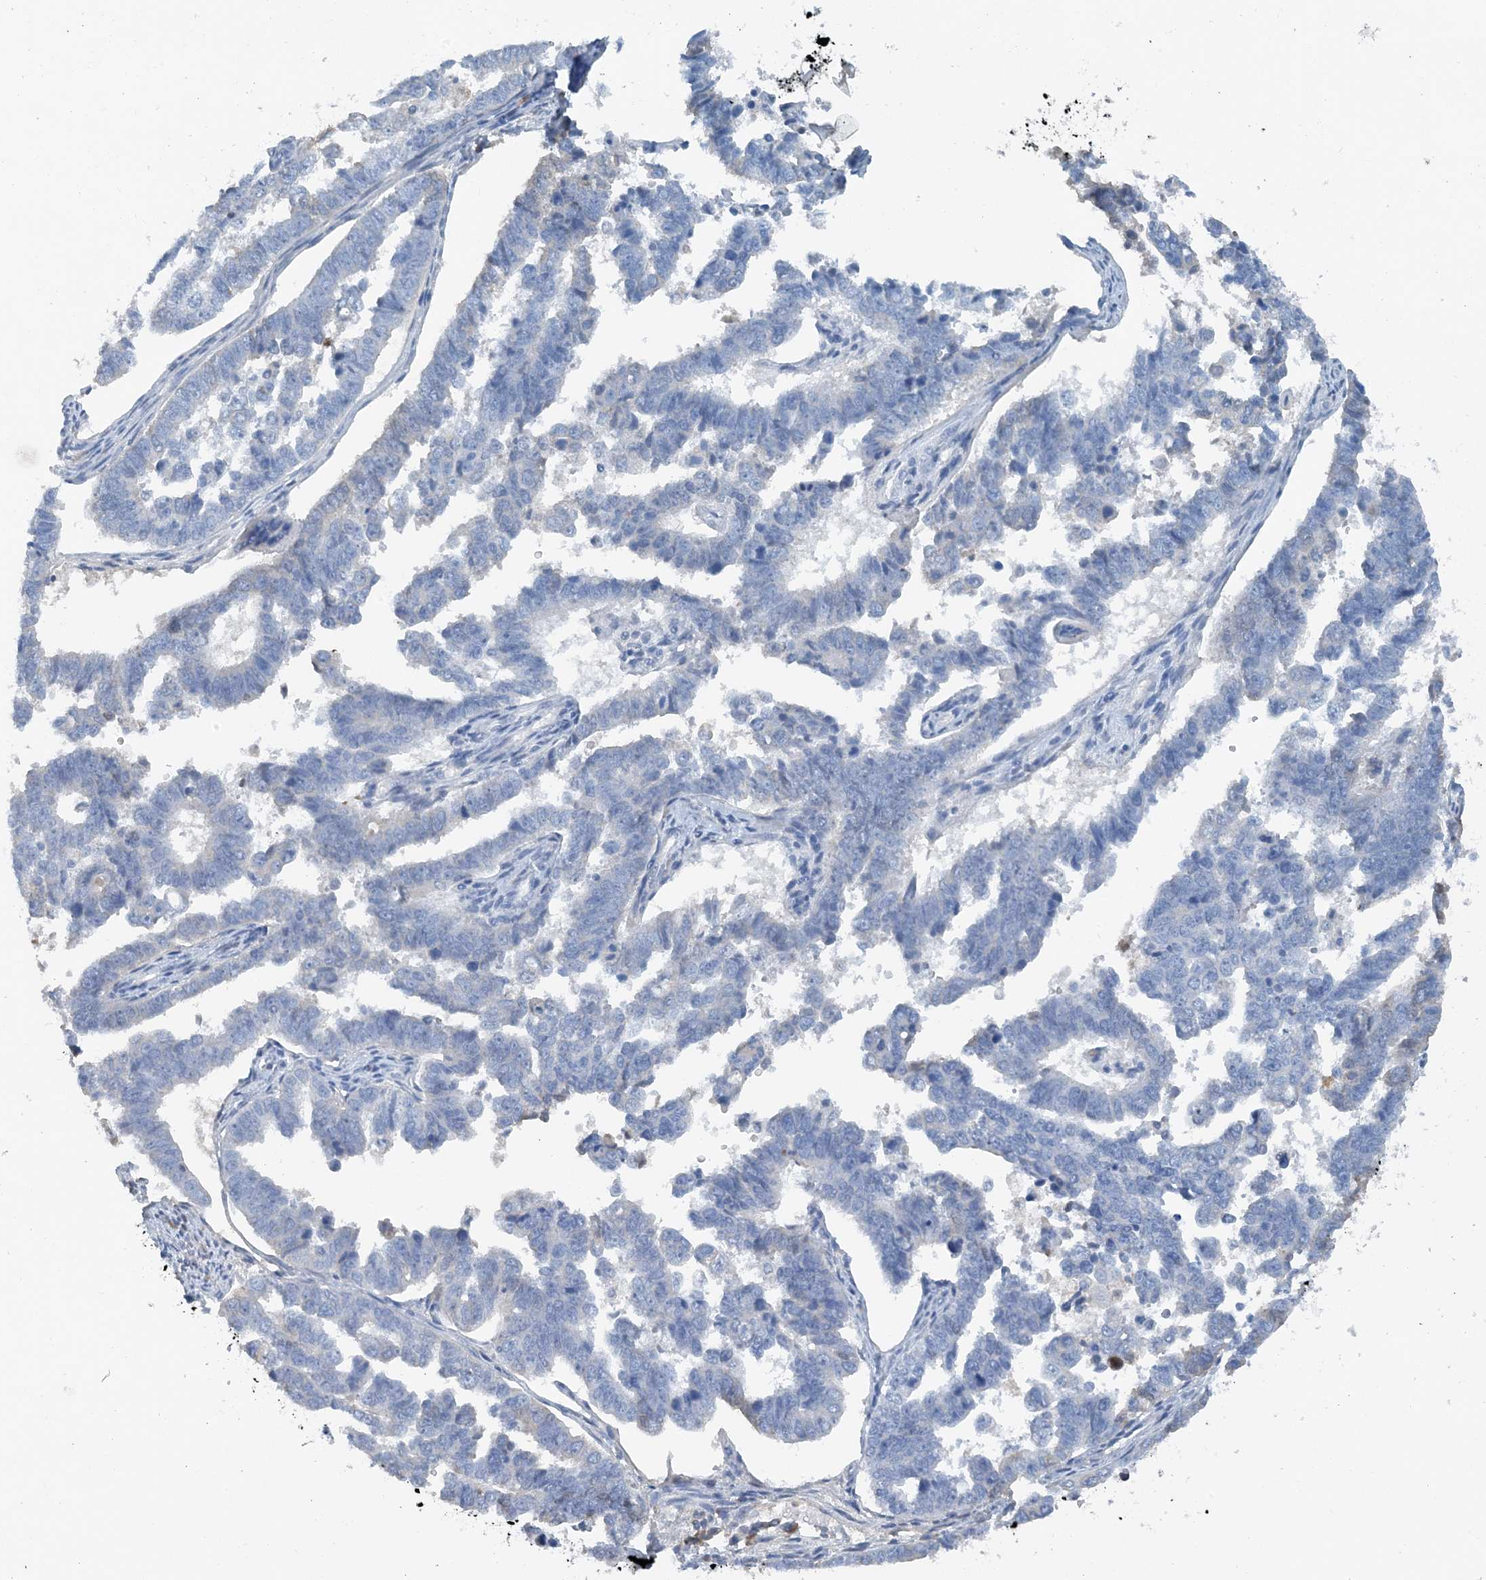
{"staining": {"intensity": "negative", "quantity": "none", "location": "none"}, "tissue": "endometrial cancer", "cell_type": "Tumor cells", "image_type": "cancer", "snomed": [{"axis": "morphology", "description": "Adenocarcinoma, NOS"}, {"axis": "topography", "description": "Endometrium"}], "caption": "Immunohistochemical staining of endometrial adenocarcinoma reveals no significant expression in tumor cells. (DAB (3,3'-diaminobenzidine) immunohistochemistry (IHC) visualized using brightfield microscopy, high magnification).", "gene": "CTRL", "patient": {"sex": "female", "age": 75}}